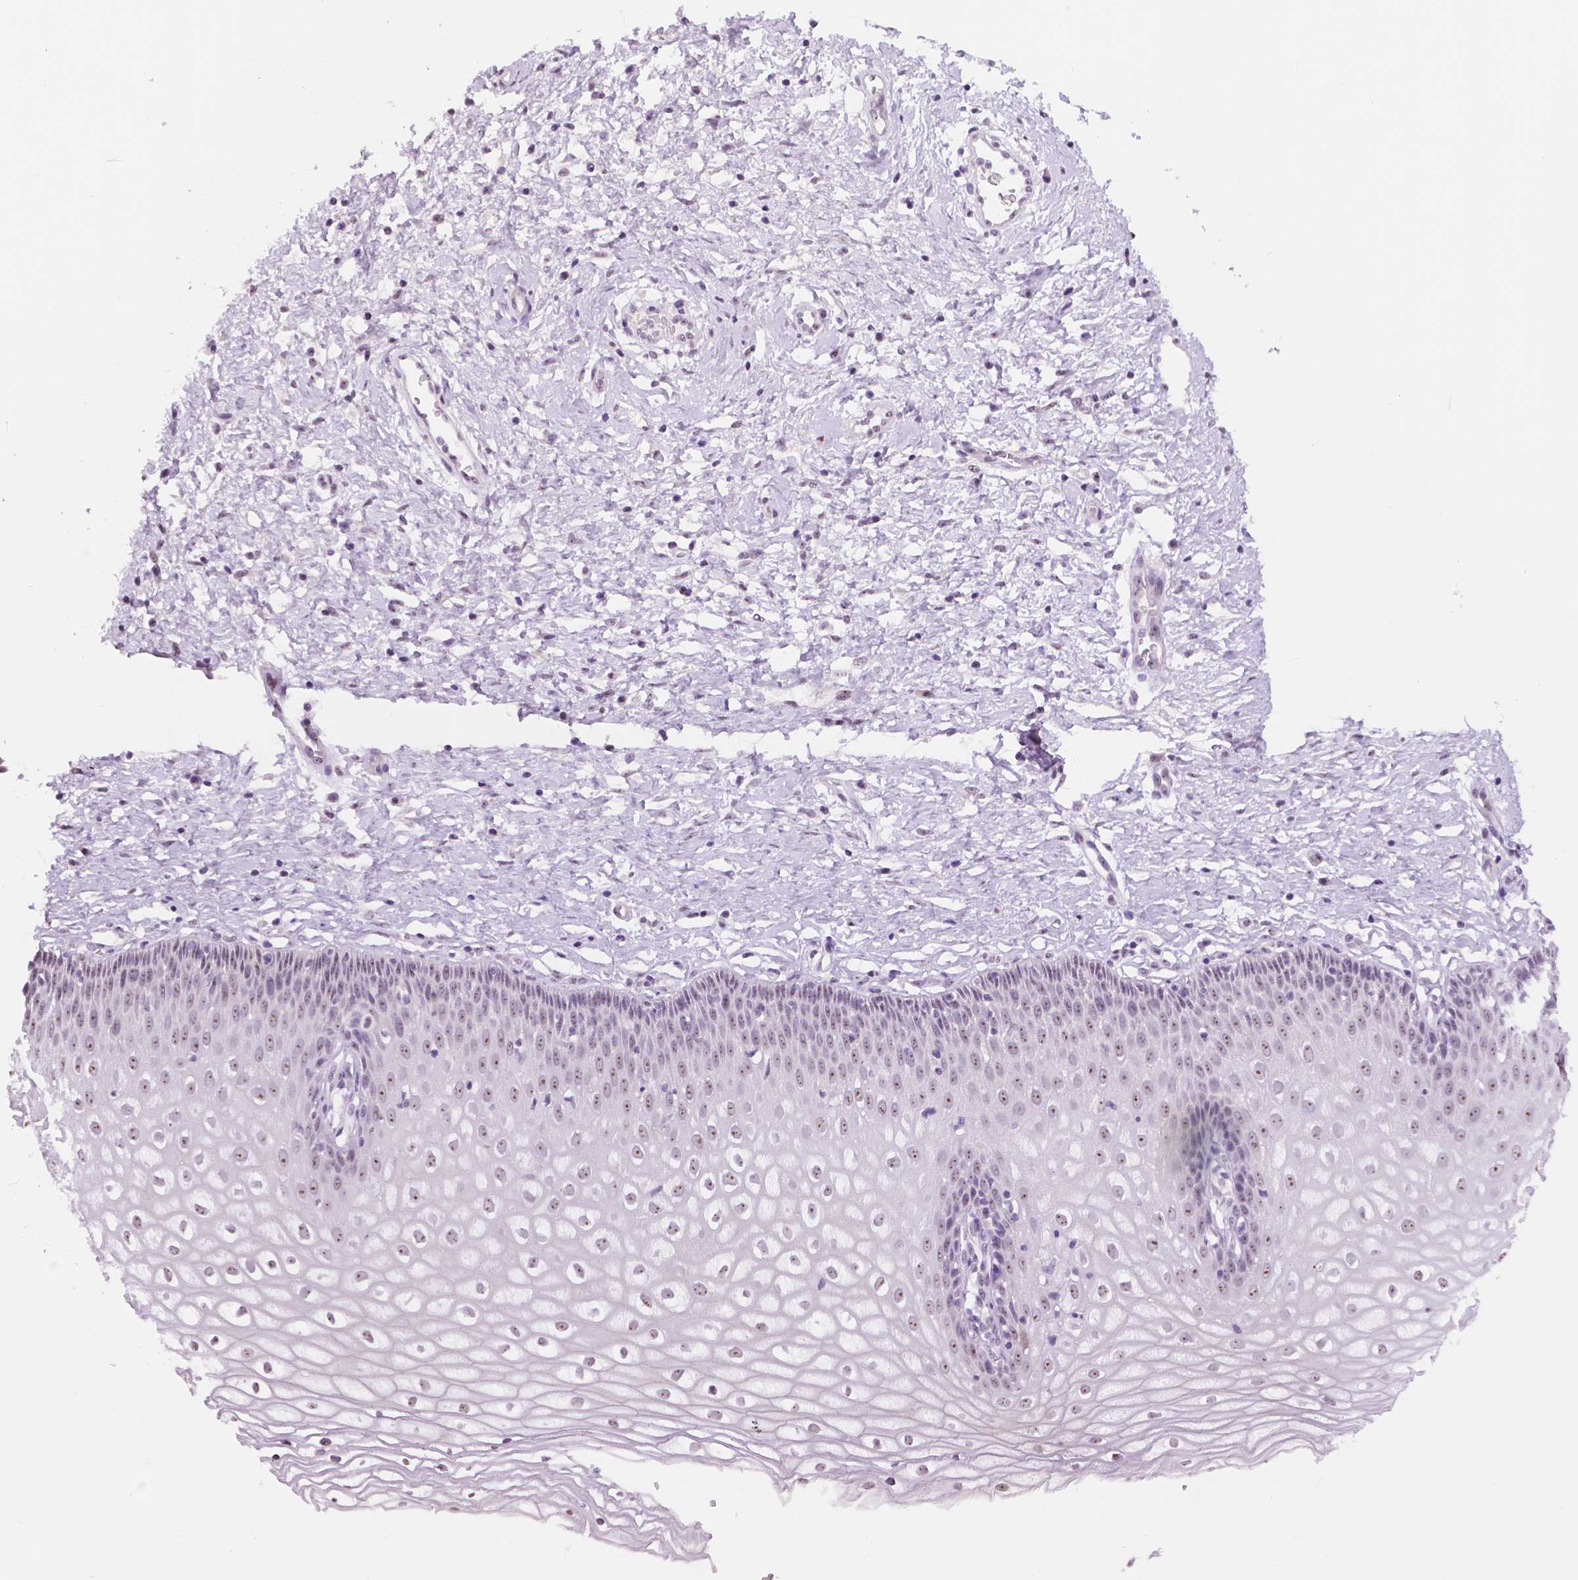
{"staining": {"intensity": "weak", "quantity": "25%-75%", "location": "nuclear"}, "tissue": "cervix", "cell_type": "Glandular cells", "image_type": "normal", "snomed": [{"axis": "morphology", "description": "Normal tissue, NOS"}, {"axis": "topography", "description": "Cervix"}], "caption": "High-power microscopy captured an immunohistochemistry image of unremarkable cervix, revealing weak nuclear positivity in approximately 25%-75% of glandular cells. (Brightfield microscopy of DAB IHC at high magnification).", "gene": "NHP2", "patient": {"sex": "female", "age": 36}}